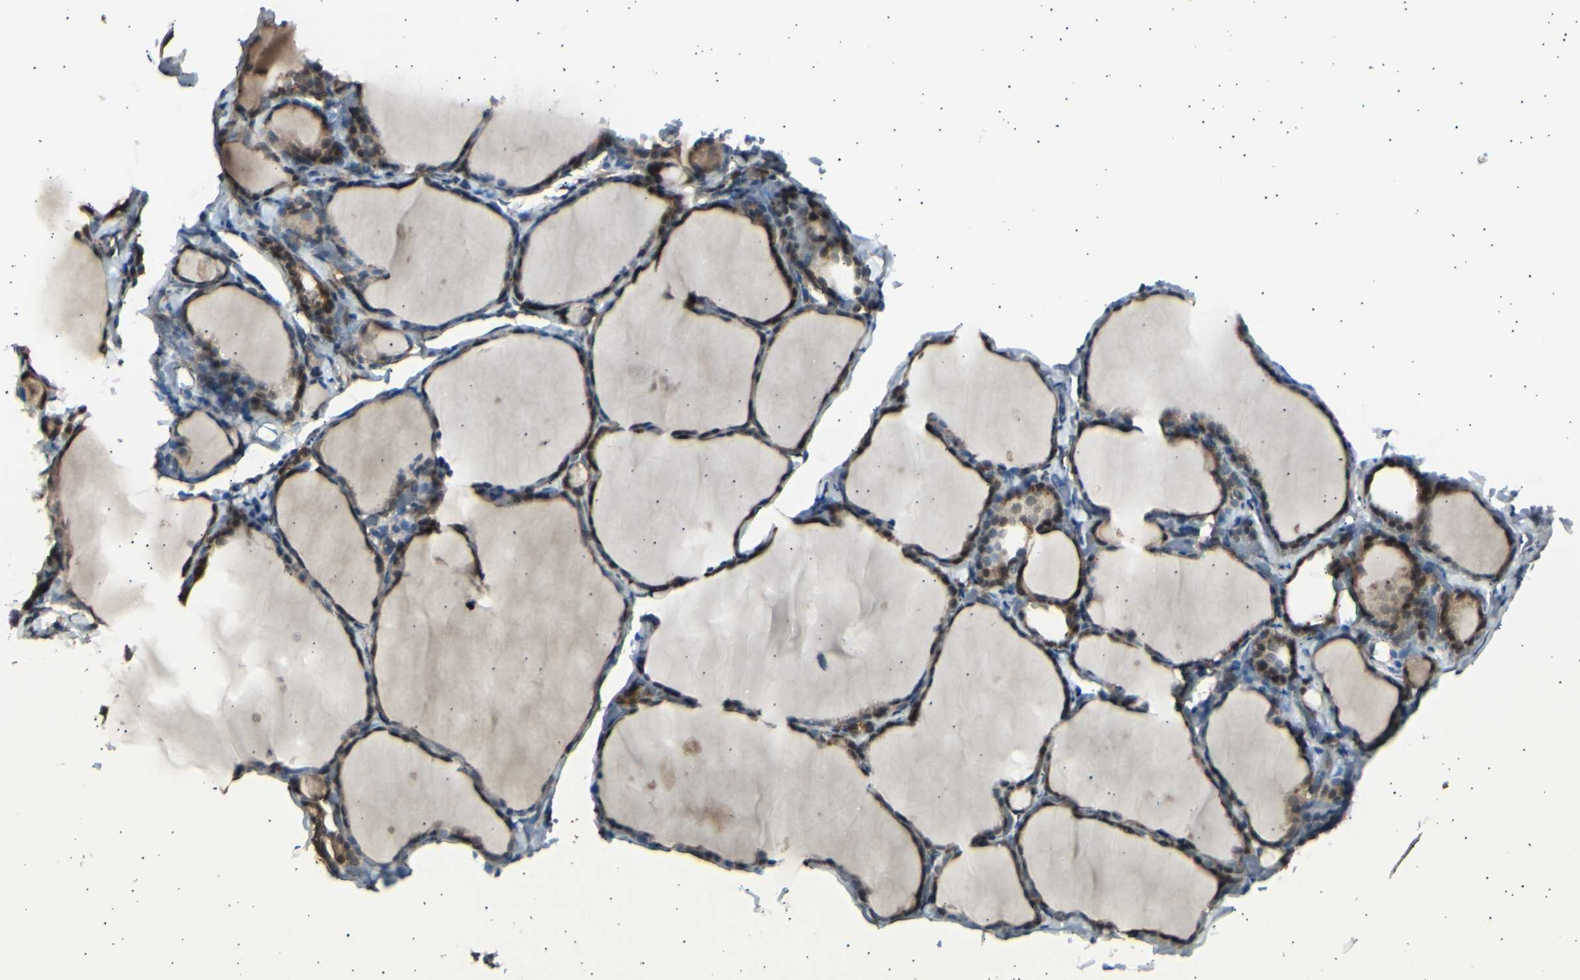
{"staining": {"intensity": "strong", "quantity": "25%-75%", "location": "nuclear"}, "tissue": "thyroid gland", "cell_type": "Glandular cells", "image_type": "normal", "snomed": [{"axis": "morphology", "description": "Normal tissue, NOS"}, {"axis": "morphology", "description": "Papillary adenocarcinoma, NOS"}, {"axis": "topography", "description": "Thyroid gland"}], "caption": "Immunohistochemistry (IHC) of unremarkable thyroid gland shows high levels of strong nuclear staining in about 25%-75% of glandular cells. (IHC, brightfield microscopy, high magnification).", "gene": "PSMD5", "patient": {"sex": "female", "age": 30}}